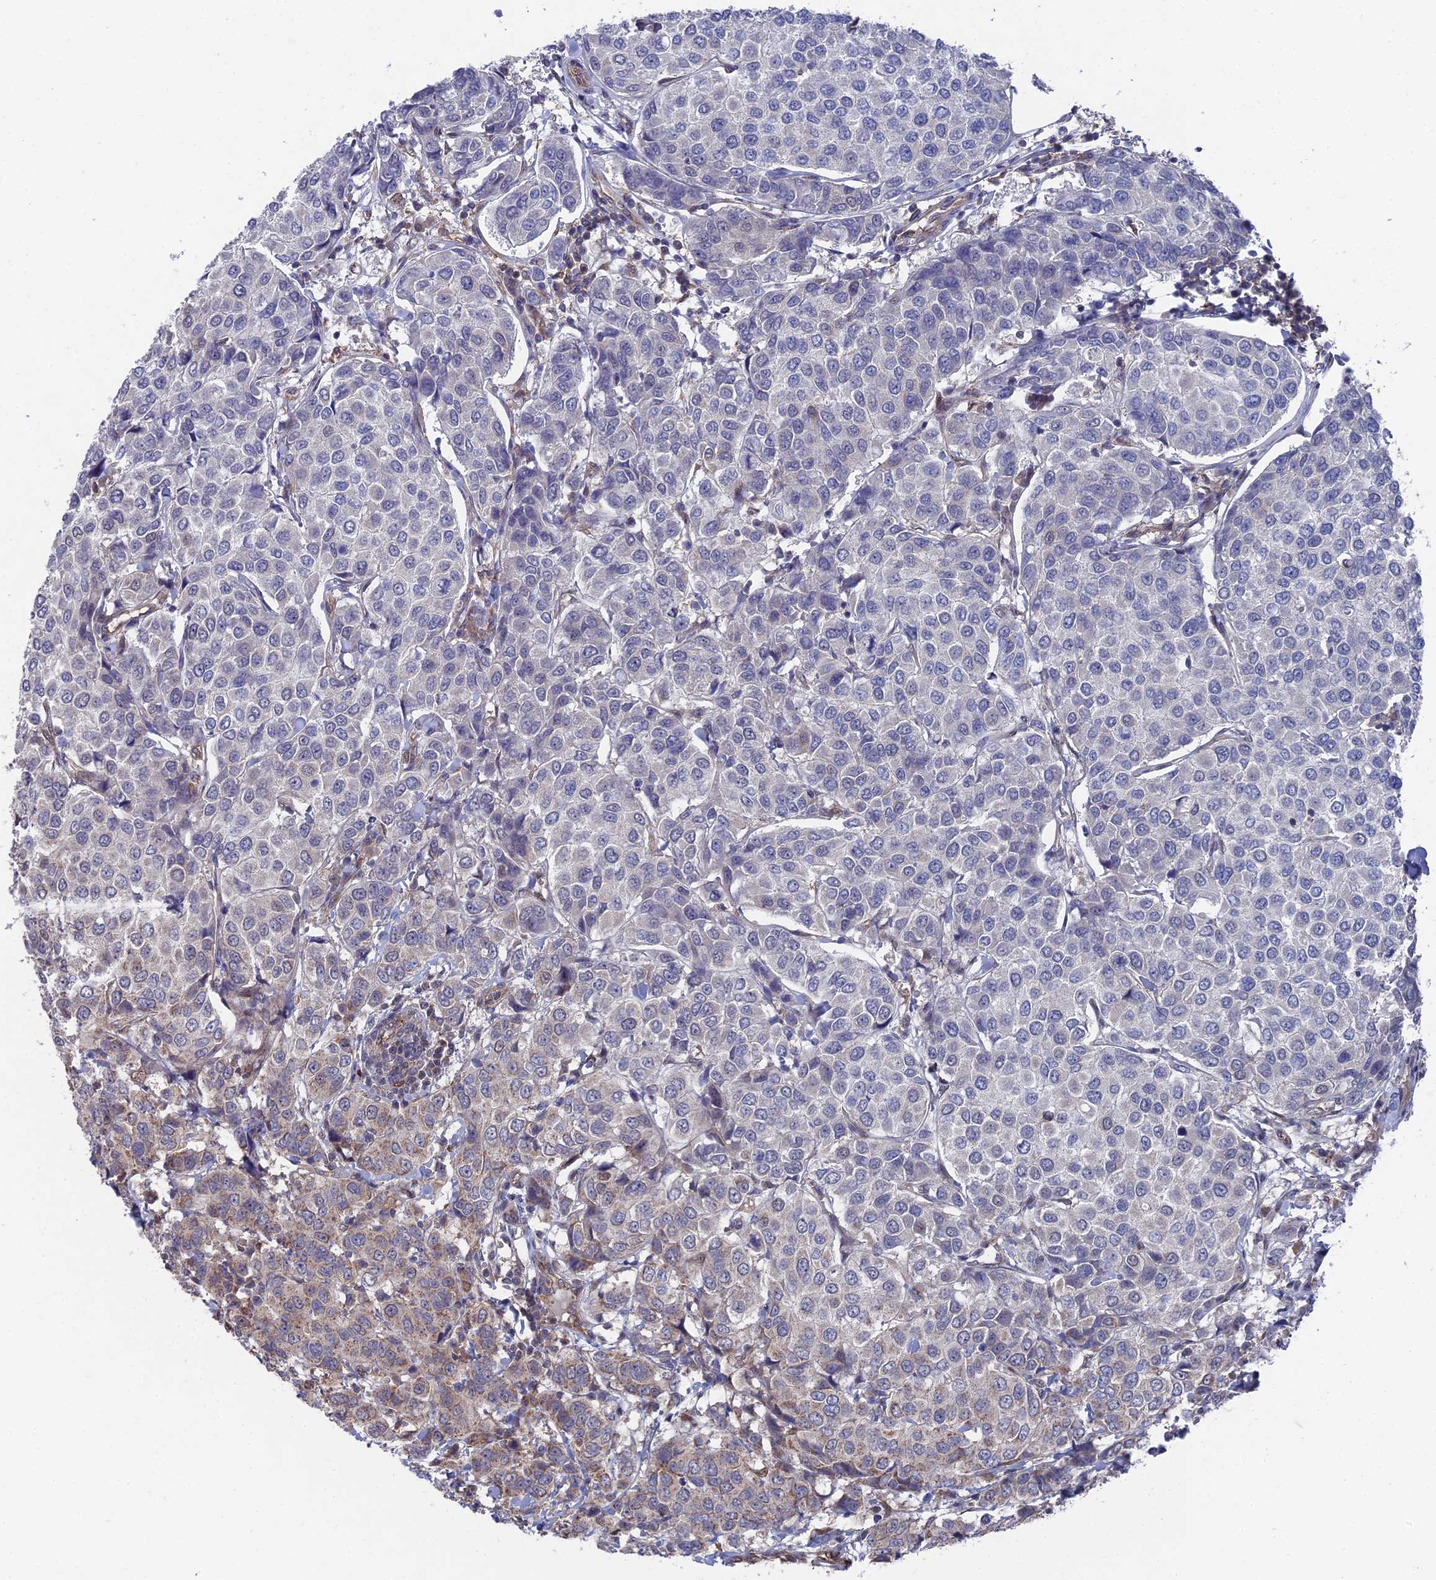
{"staining": {"intensity": "negative", "quantity": "none", "location": "none"}, "tissue": "breast cancer", "cell_type": "Tumor cells", "image_type": "cancer", "snomed": [{"axis": "morphology", "description": "Duct carcinoma"}, {"axis": "topography", "description": "Breast"}], "caption": "A histopathology image of human breast cancer is negative for staining in tumor cells. (Brightfield microscopy of DAB IHC at high magnification).", "gene": "UNC5D", "patient": {"sex": "female", "age": 55}}